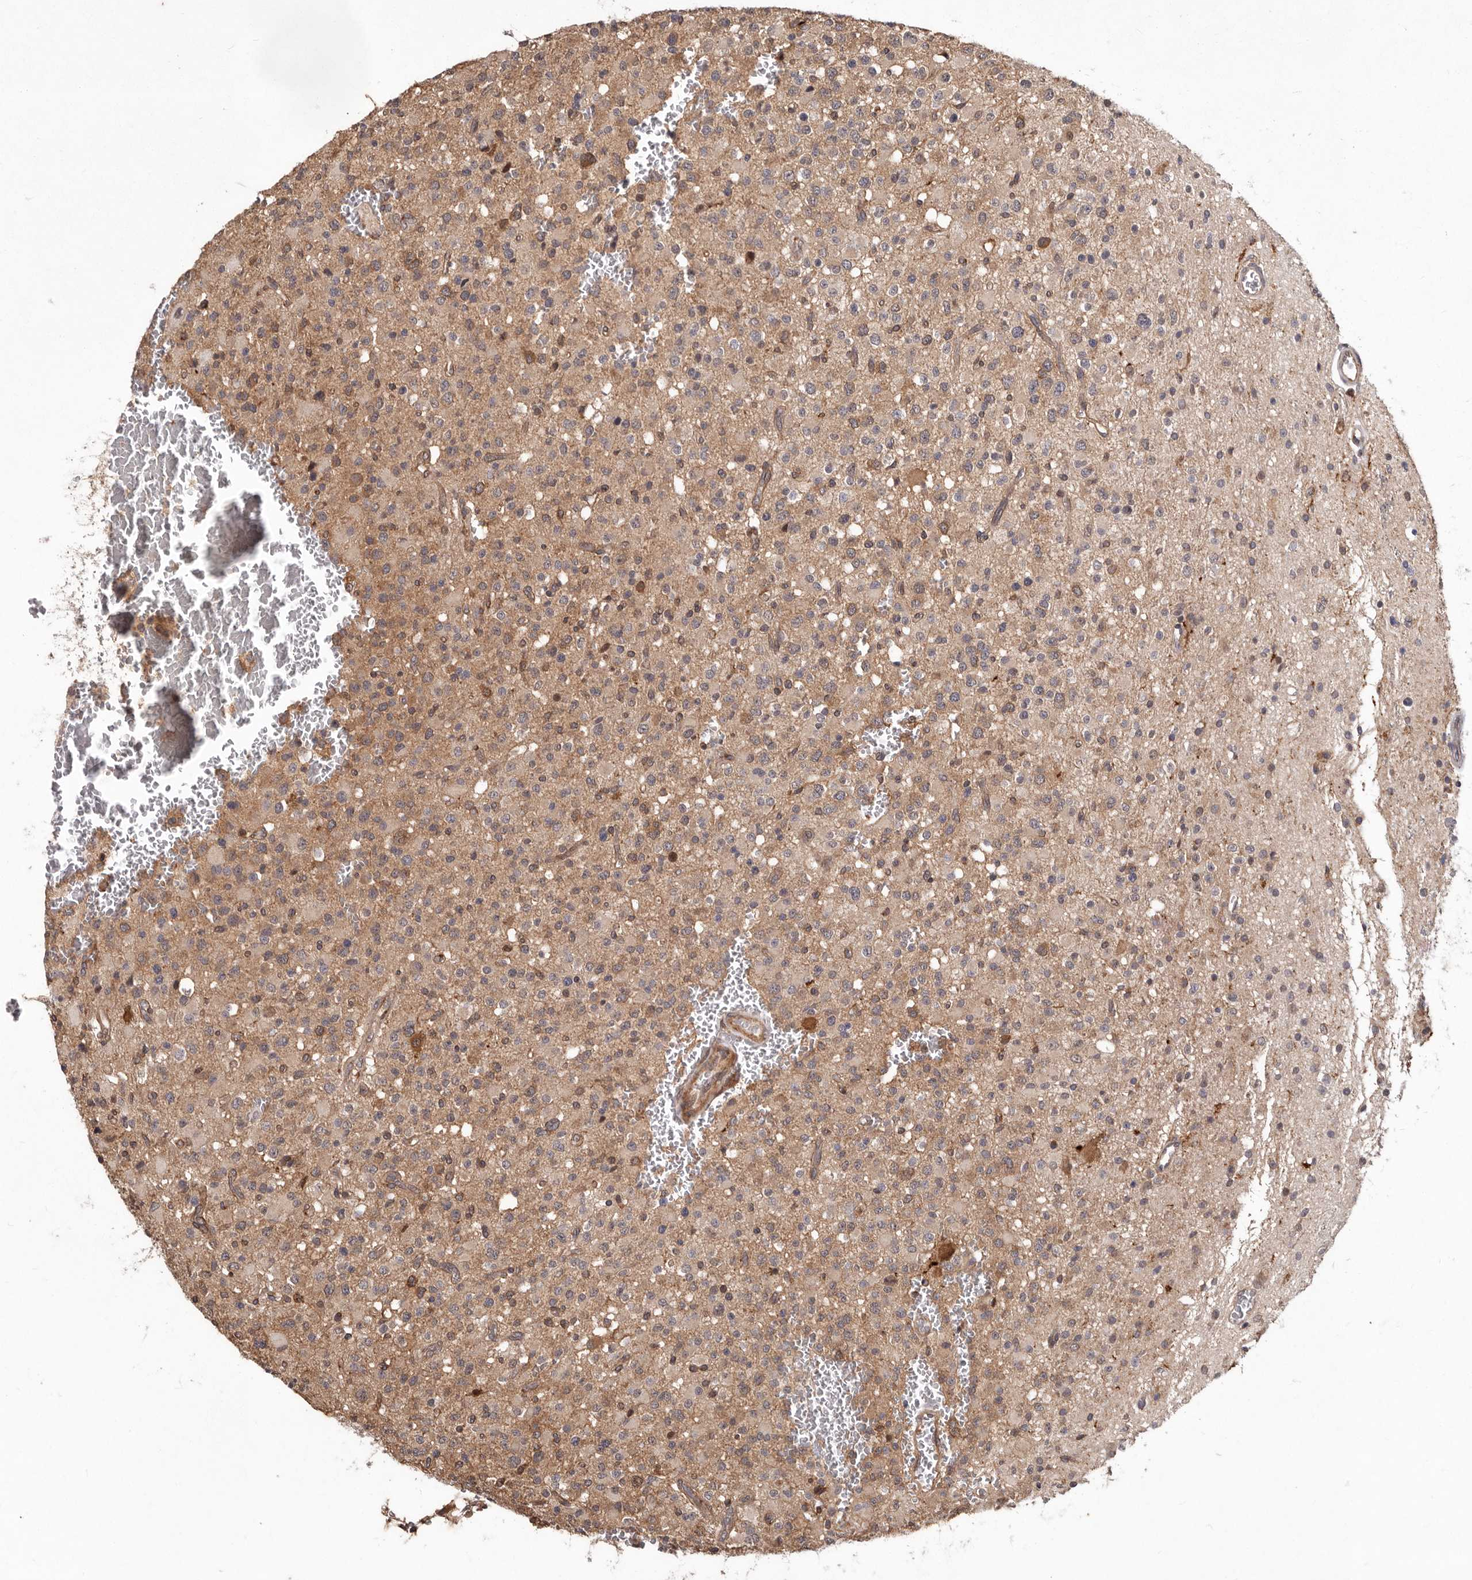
{"staining": {"intensity": "weak", "quantity": "25%-75%", "location": "cytoplasmic/membranous"}, "tissue": "glioma", "cell_type": "Tumor cells", "image_type": "cancer", "snomed": [{"axis": "morphology", "description": "Glioma, malignant, High grade"}, {"axis": "topography", "description": "Brain"}], "caption": "This image demonstrates immunohistochemistry staining of human glioma, with low weak cytoplasmic/membranous staining in about 25%-75% of tumor cells.", "gene": "RRM2B", "patient": {"sex": "male", "age": 34}}